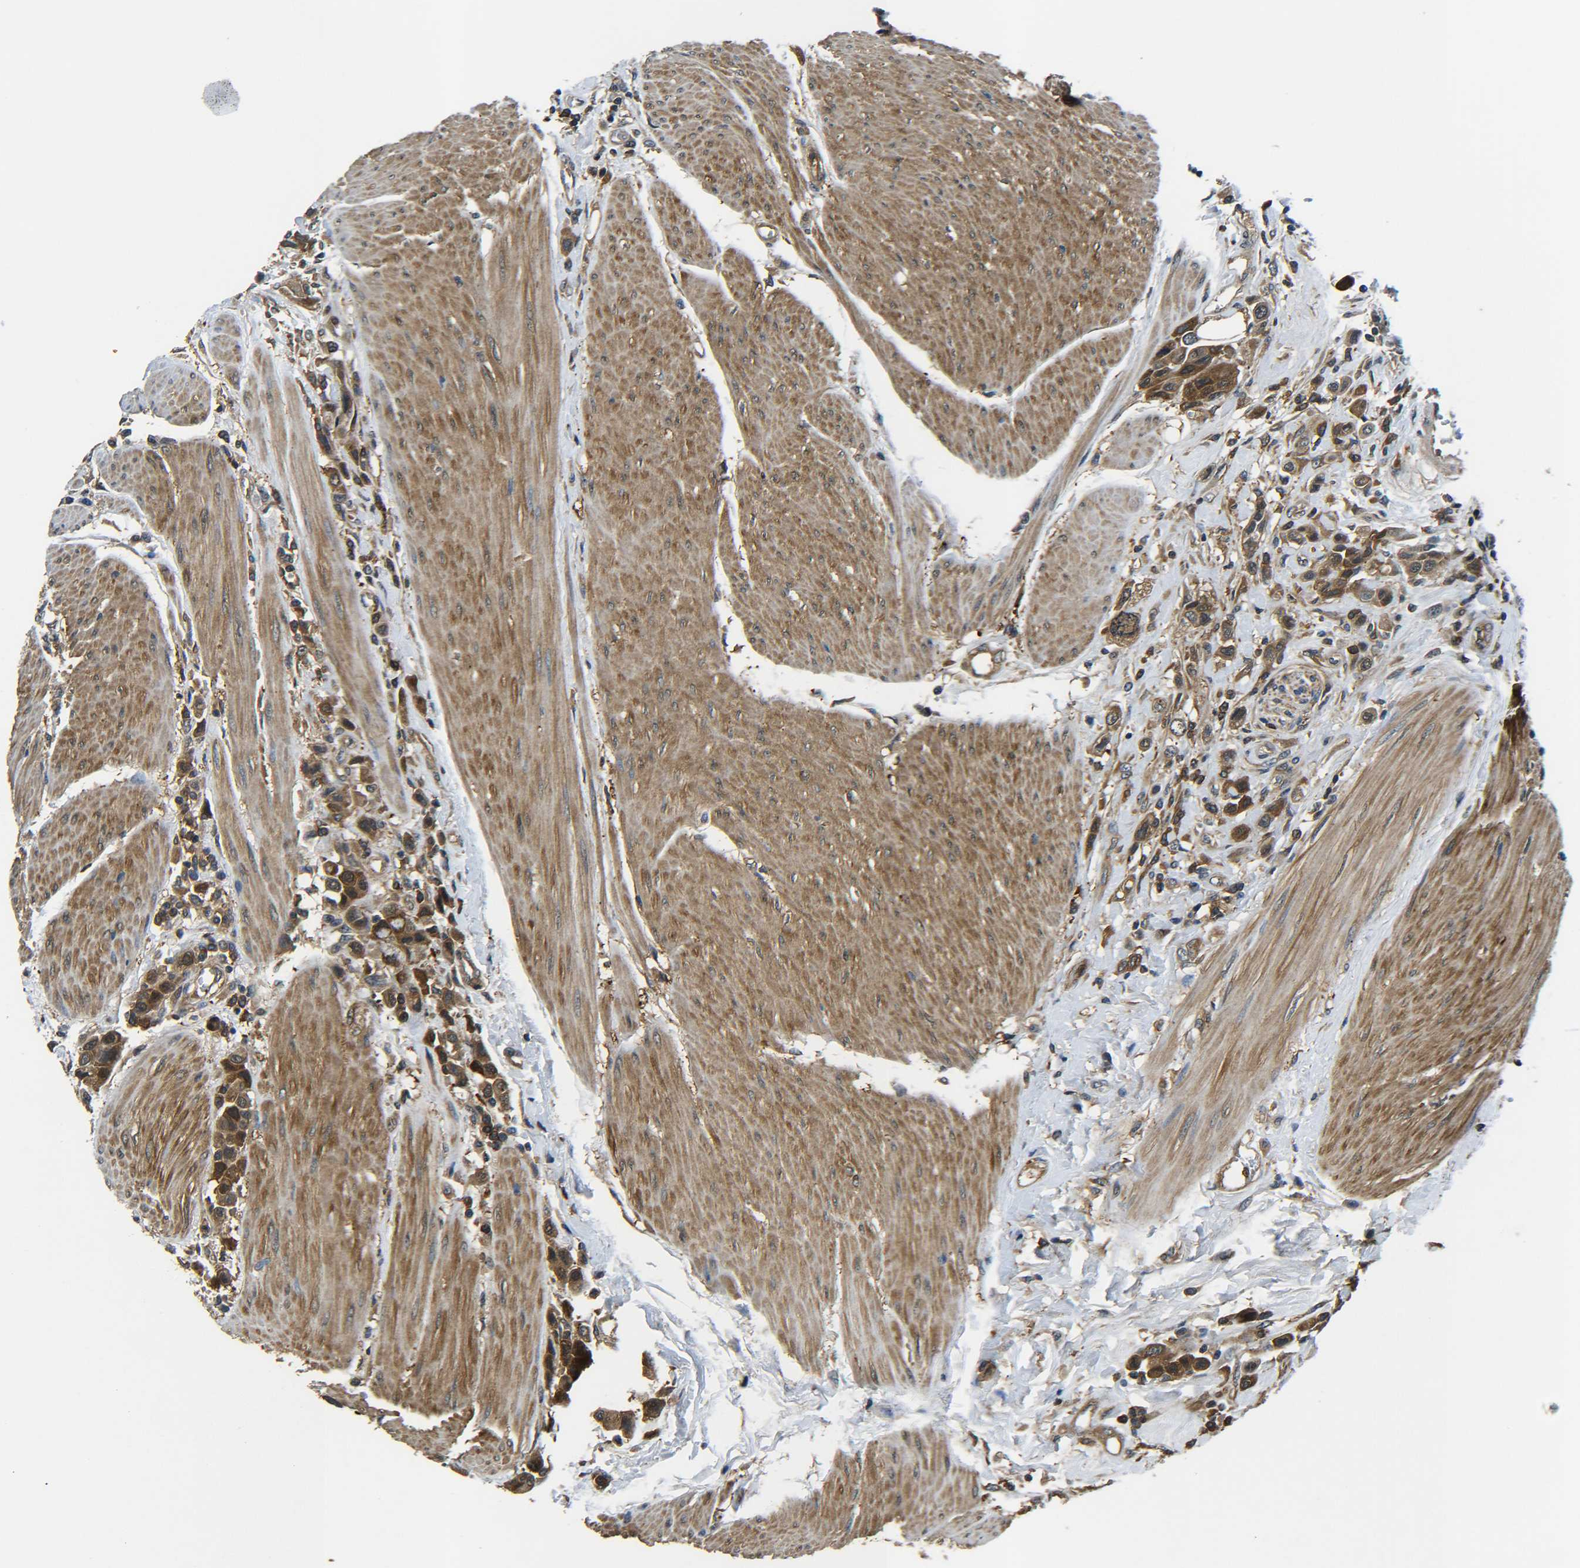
{"staining": {"intensity": "strong", "quantity": ">75%", "location": "cytoplasmic/membranous"}, "tissue": "urothelial cancer", "cell_type": "Tumor cells", "image_type": "cancer", "snomed": [{"axis": "morphology", "description": "Urothelial carcinoma, High grade"}, {"axis": "topography", "description": "Urinary bladder"}], "caption": "Human urothelial carcinoma (high-grade) stained with a brown dye reveals strong cytoplasmic/membranous positive staining in approximately >75% of tumor cells.", "gene": "PREB", "patient": {"sex": "male", "age": 50}}